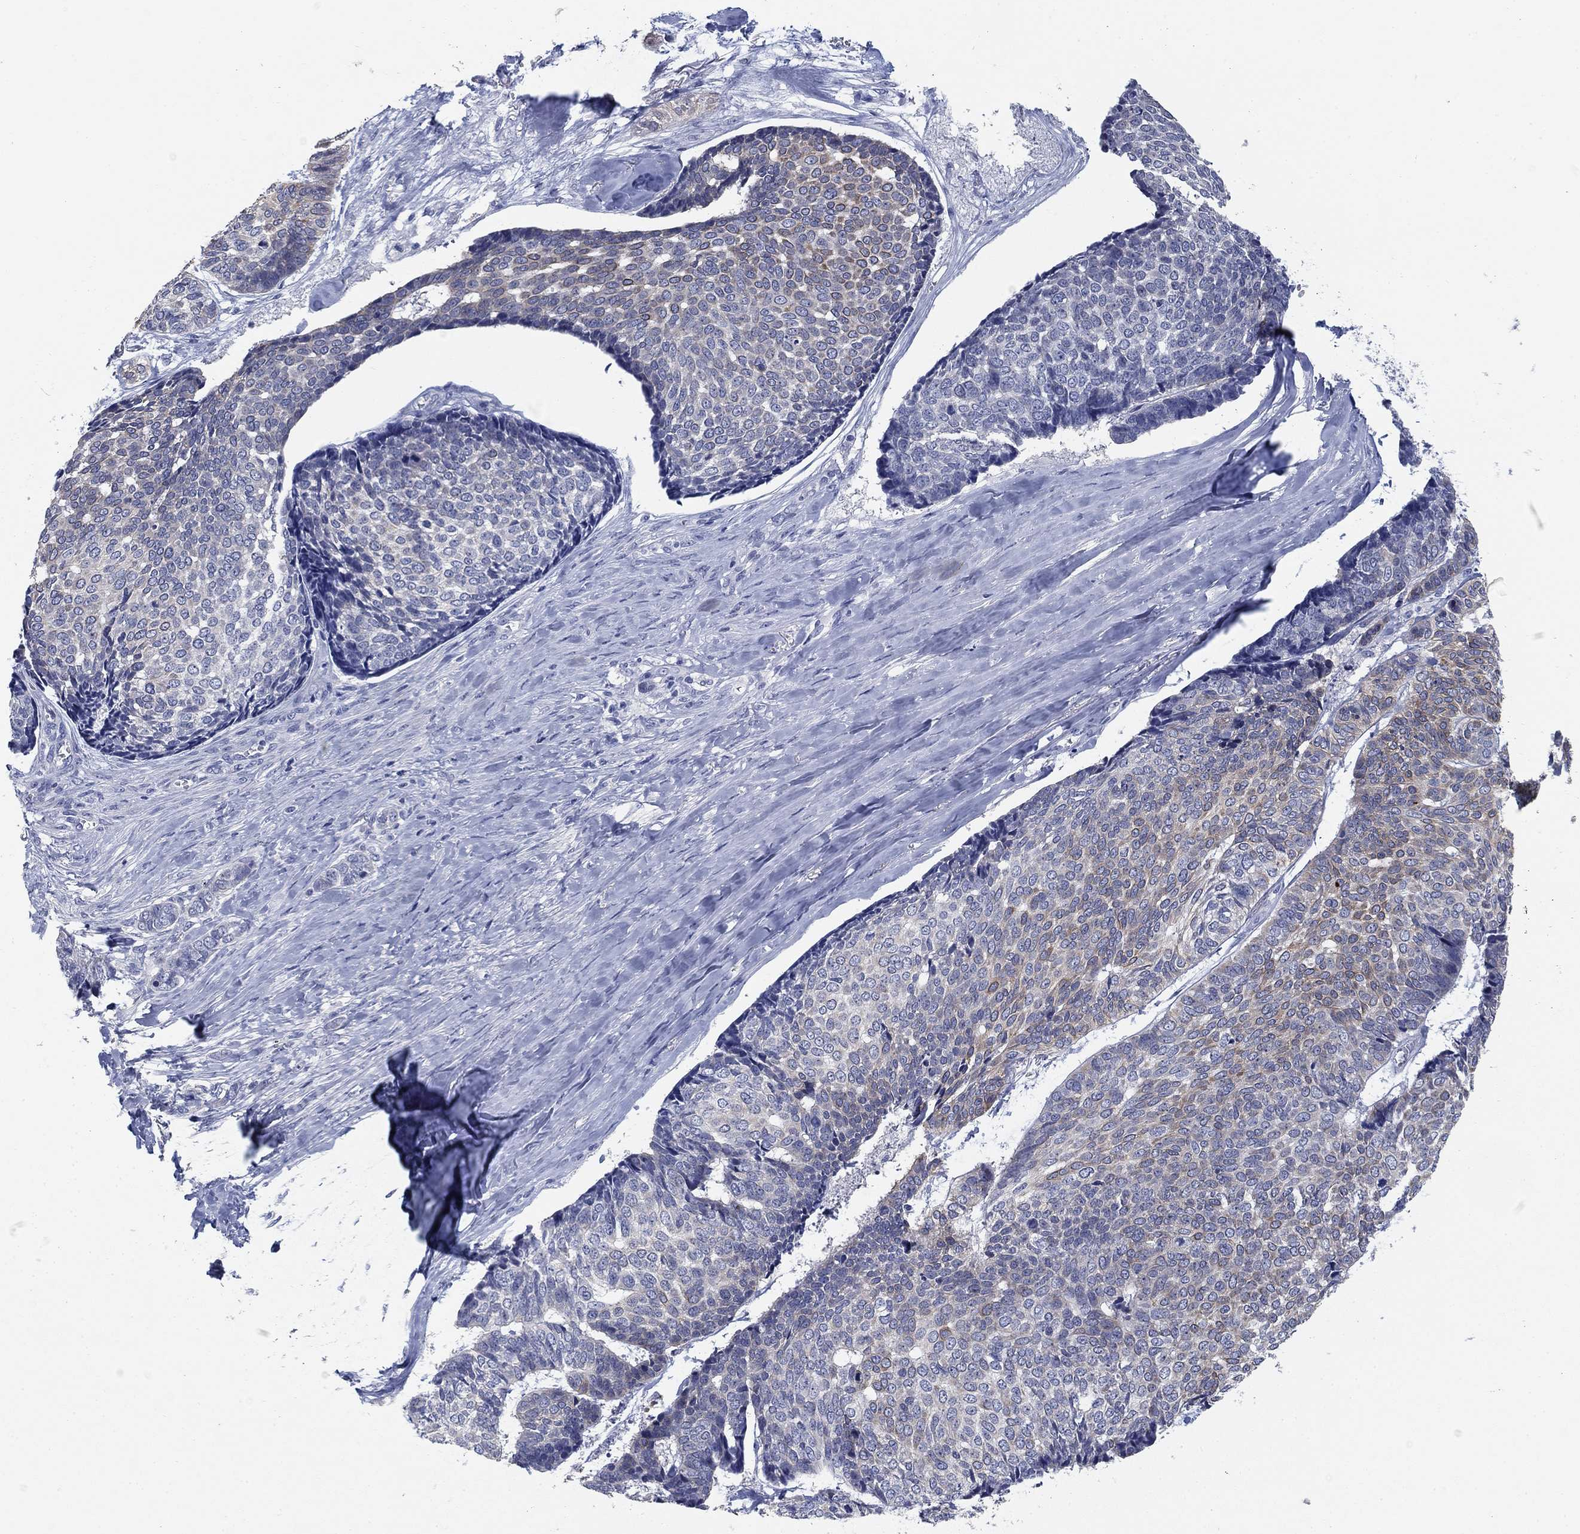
{"staining": {"intensity": "weak", "quantity": "<25%", "location": "cytoplasmic/membranous"}, "tissue": "skin cancer", "cell_type": "Tumor cells", "image_type": "cancer", "snomed": [{"axis": "morphology", "description": "Basal cell carcinoma"}, {"axis": "topography", "description": "Skin"}], "caption": "DAB (3,3'-diaminobenzidine) immunohistochemical staining of human basal cell carcinoma (skin) exhibits no significant staining in tumor cells. (DAB immunohistochemistry visualized using brightfield microscopy, high magnification).", "gene": "CLUL1", "patient": {"sex": "male", "age": 86}}